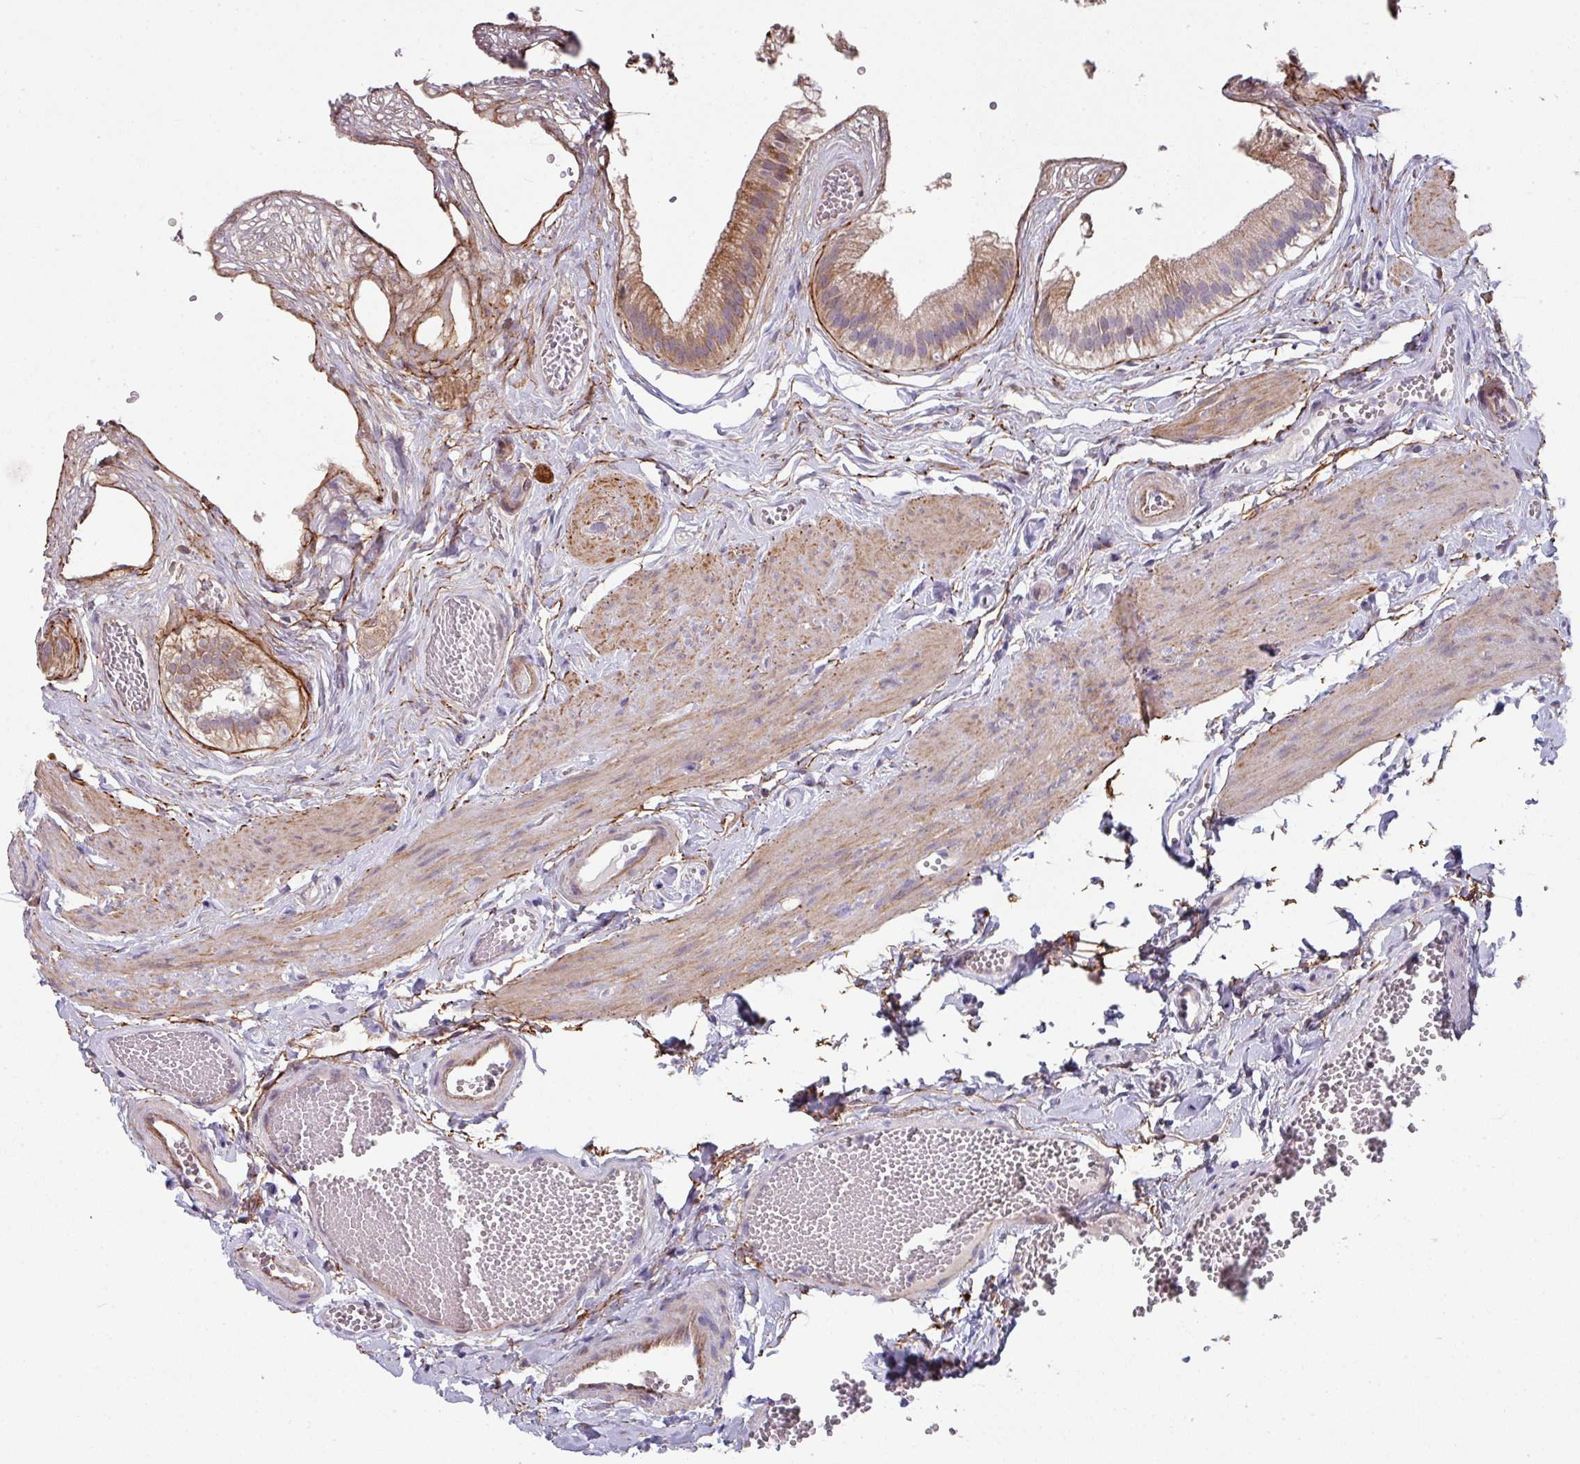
{"staining": {"intensity": "moderate", "quantity": ">75%", "location": "cytoplasmic/membranous"}, "tissue": "gallbladder", "cell_type": "Glandular cells", "image_type": "normal", "snomed": [{"axis": "morphology", "description": "Normal tissue, NOS"}, {"axis": "topography", "description": "Gallbladder"}], "caption": "Gallbladder stained with a brown dye demonstrates moderate cytoplasmic/membranous positive staining in approximately >75% of glandular cells.", "gene": "C2orf16", "patient": {"sex": "female", "age": 54}}